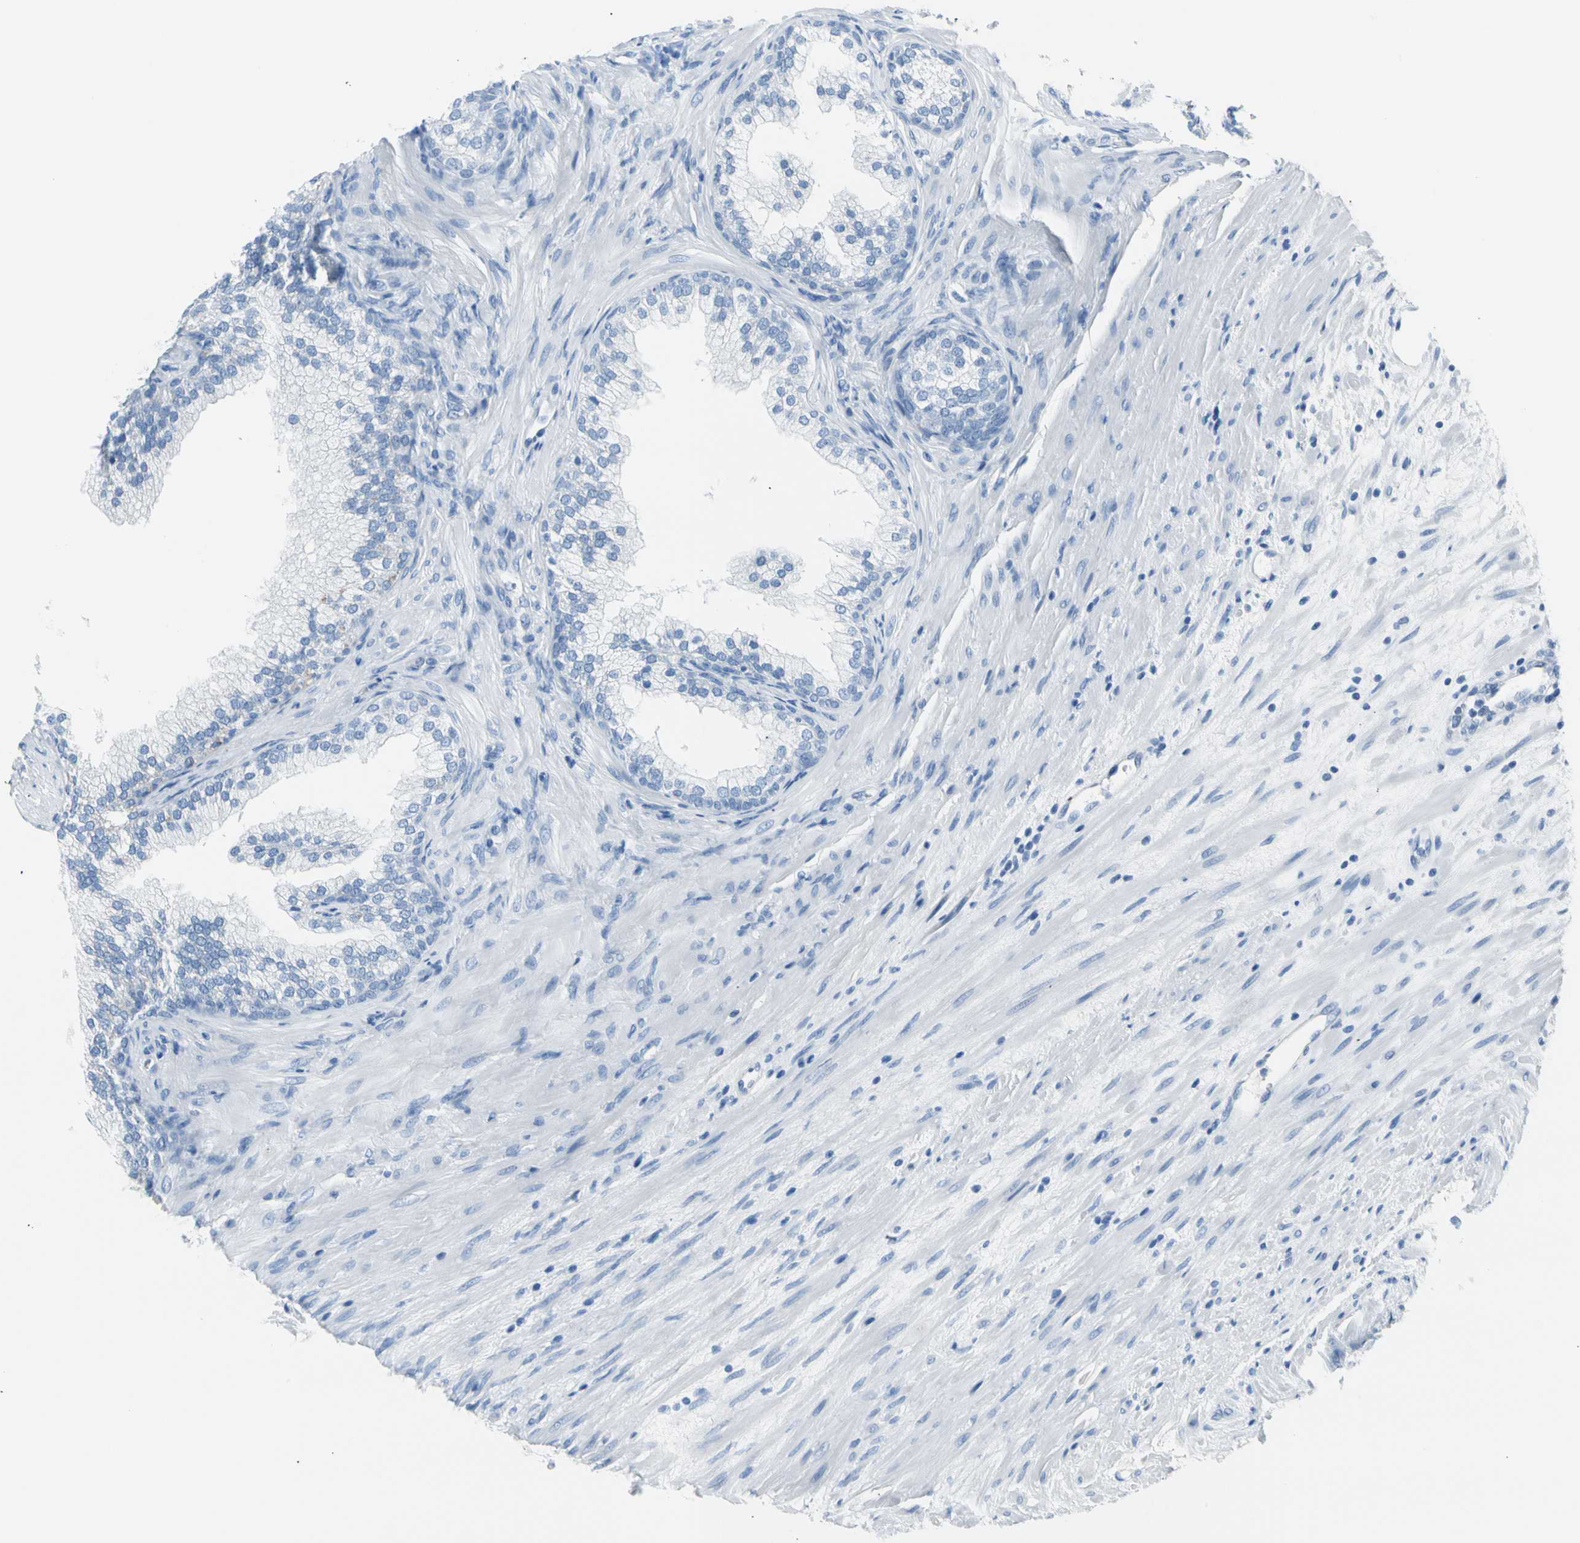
{"staining": {"intensity": "negative", "quantity": "none", "location": "none"}, "tissue": "prostate", "cell_type": "Glandular cells", "image_type": "normal", "snomed": [{"axis": "morphology", "description": "Normal tissue, NOS"}, {"axis": "topography", "description": "Prostate"}], "caption": "The image reveals no significant positivity in glandular cells of prostate. The staining was performed using DAB (3,3'-diaminobenzidine) to visualize the protein expression in brown, while the nuclei were stained in blue with hematoxylin (Magnification: 20x).", "gene": "TPO", "patient": {"sex": "male", "age": 76}}